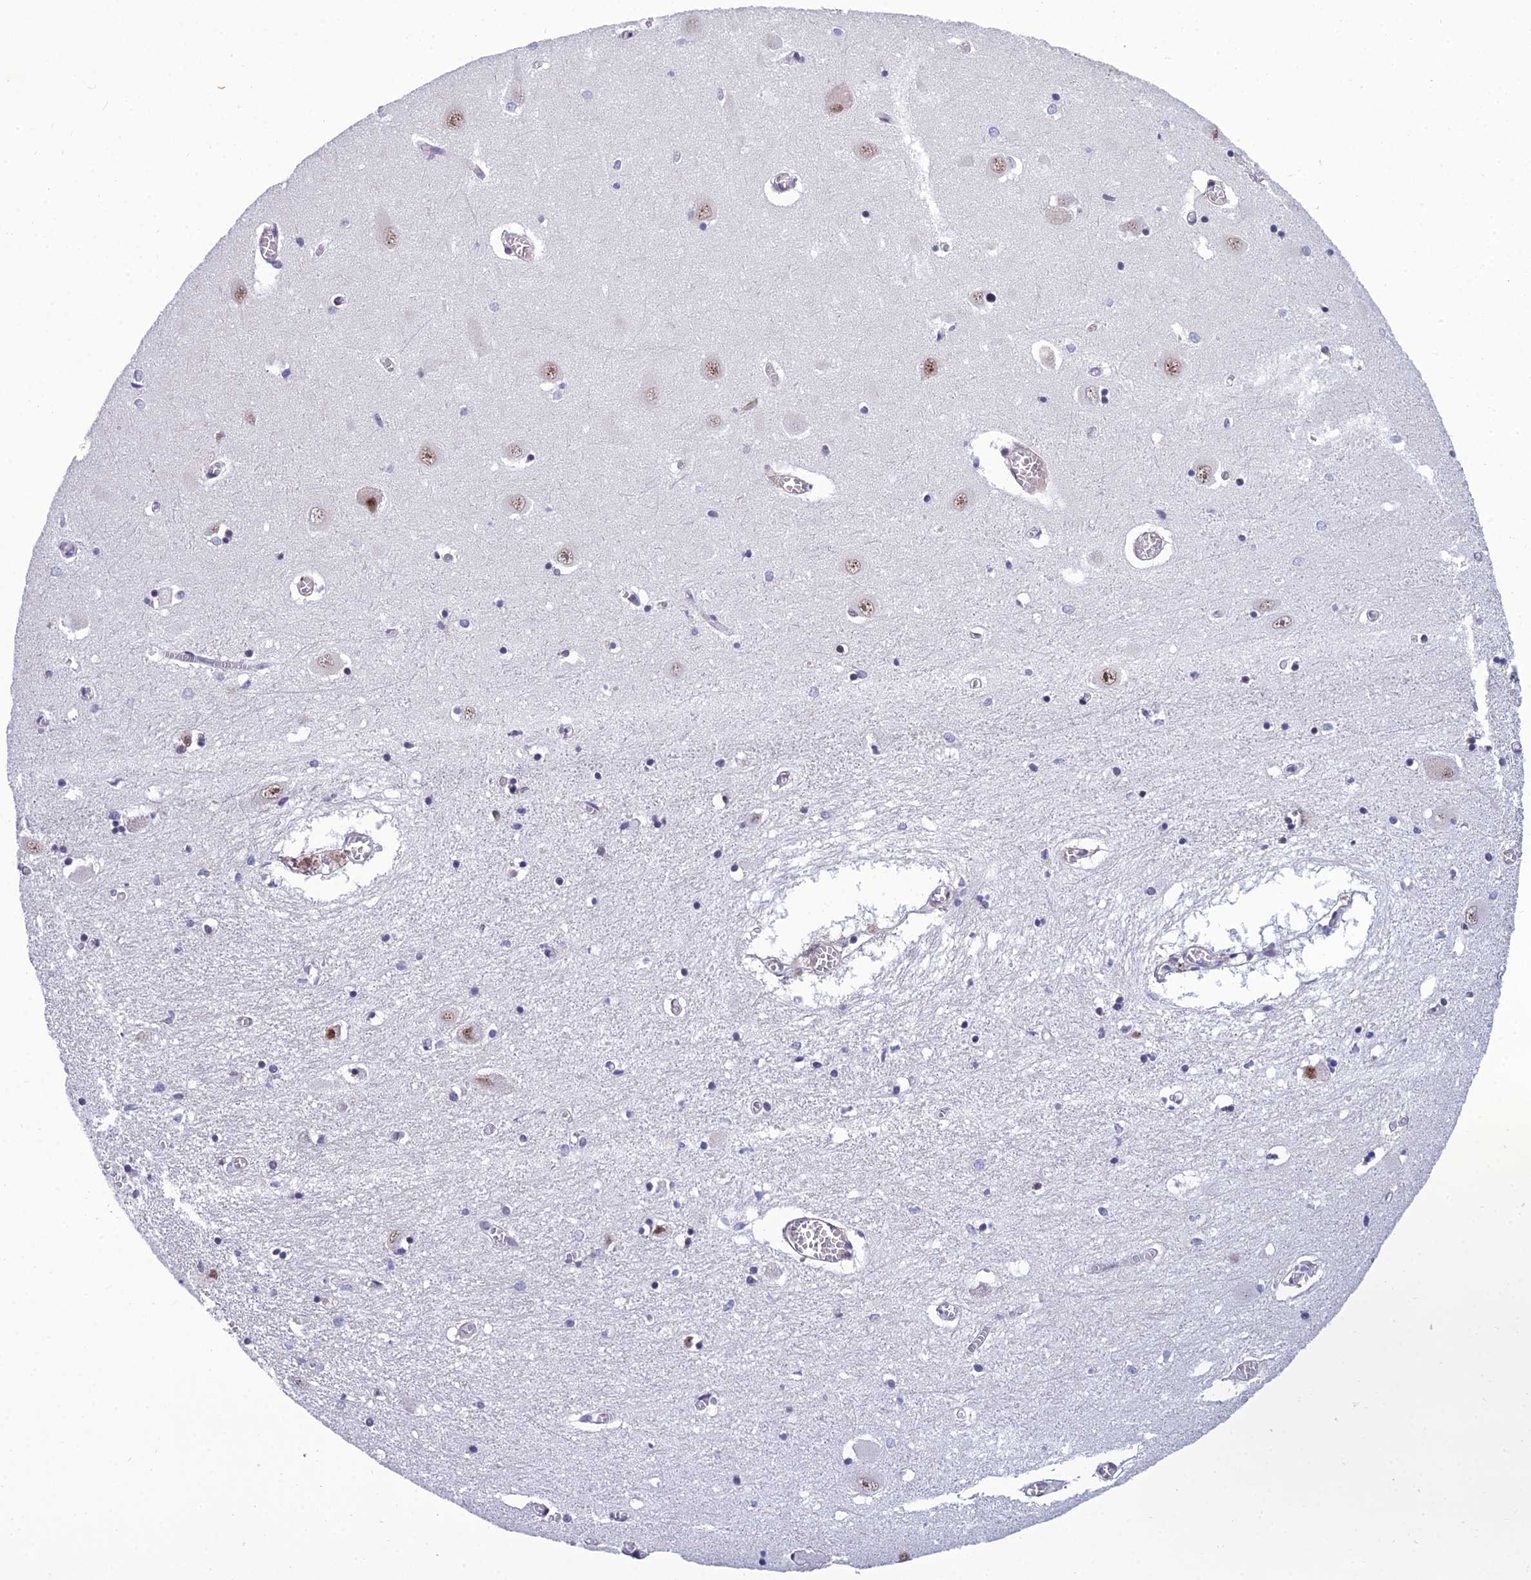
{"staining": {"intensity": "negative", "quantity": "none", "location": "none"}, "tissue": "hippocampus", "cell_type": "Glial cells", "image_type": "normal", "snomed": [{"axis": "morphology", "description": "Normal tissue, NOS"}, {"axis": "topography", "description": "Hippocampus"}], "caption": "The IHC micrograph has no significant positivity in glial cells of hippocampus.", "gene": "RSRC1", "patient": {"sex": "male", "age": 70}}